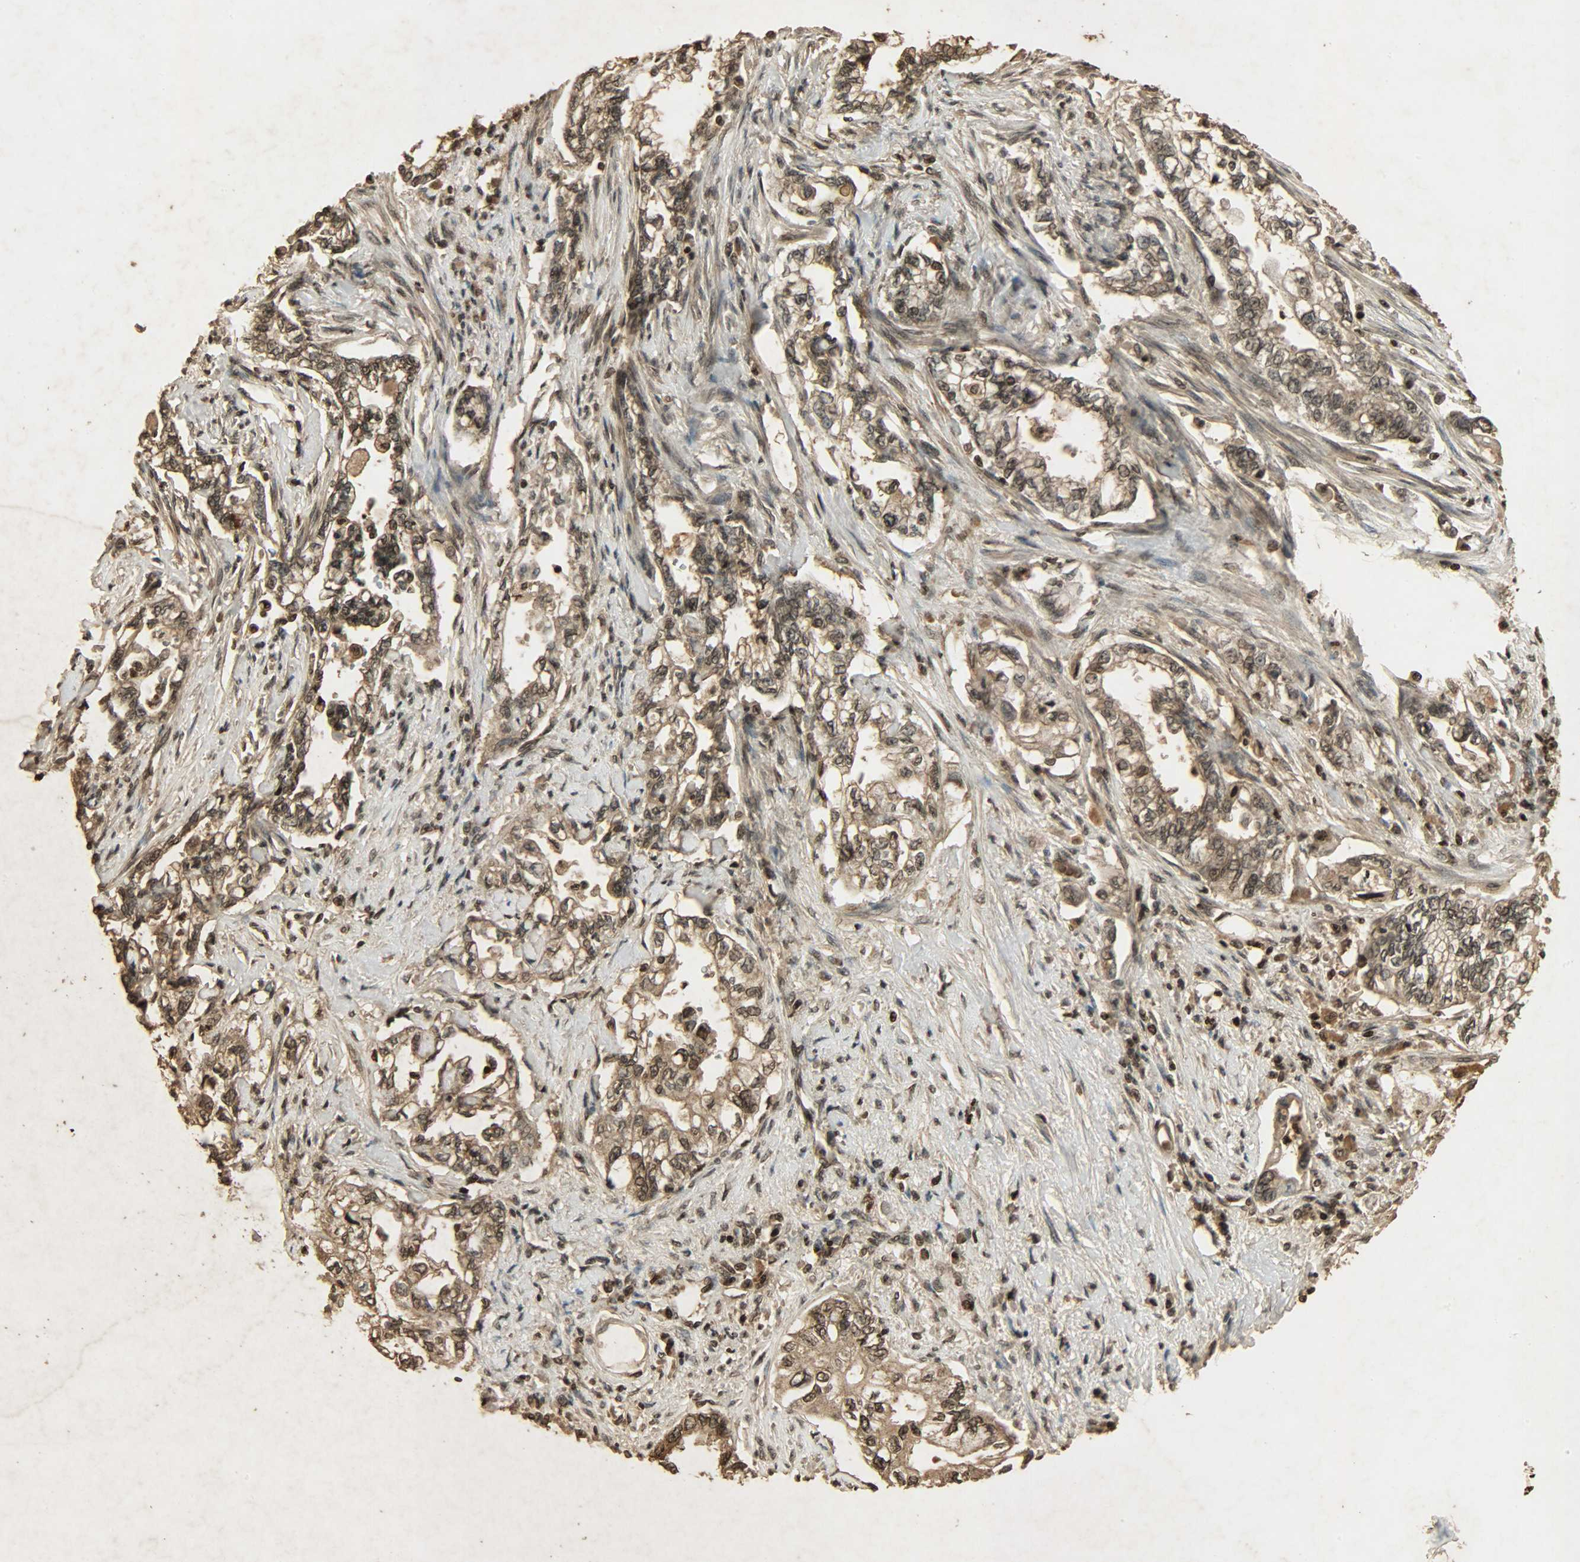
{"staining": {"intensity": "strong", "quantity": ">75%", "location": "cytoplasmic/membranous,nuclear"}, "tissue": "pancreatic cancer", "cell_type": "Tumor cells", "image_type": "cancer", "snomed": [{"axis": "morphology", "description": "Normal tissue, NOS"}, {"axis": "topography", "description": "Pancreas"}], "caption": "Pancreatic cancer stained with DAB IHC shows high levels of strong cytoplasmic/membranous and nuclear positivity in approximately >75% of tumor cells.", "gene": "PPP3R1", "patient": {"sex": "male", "age": 42}}